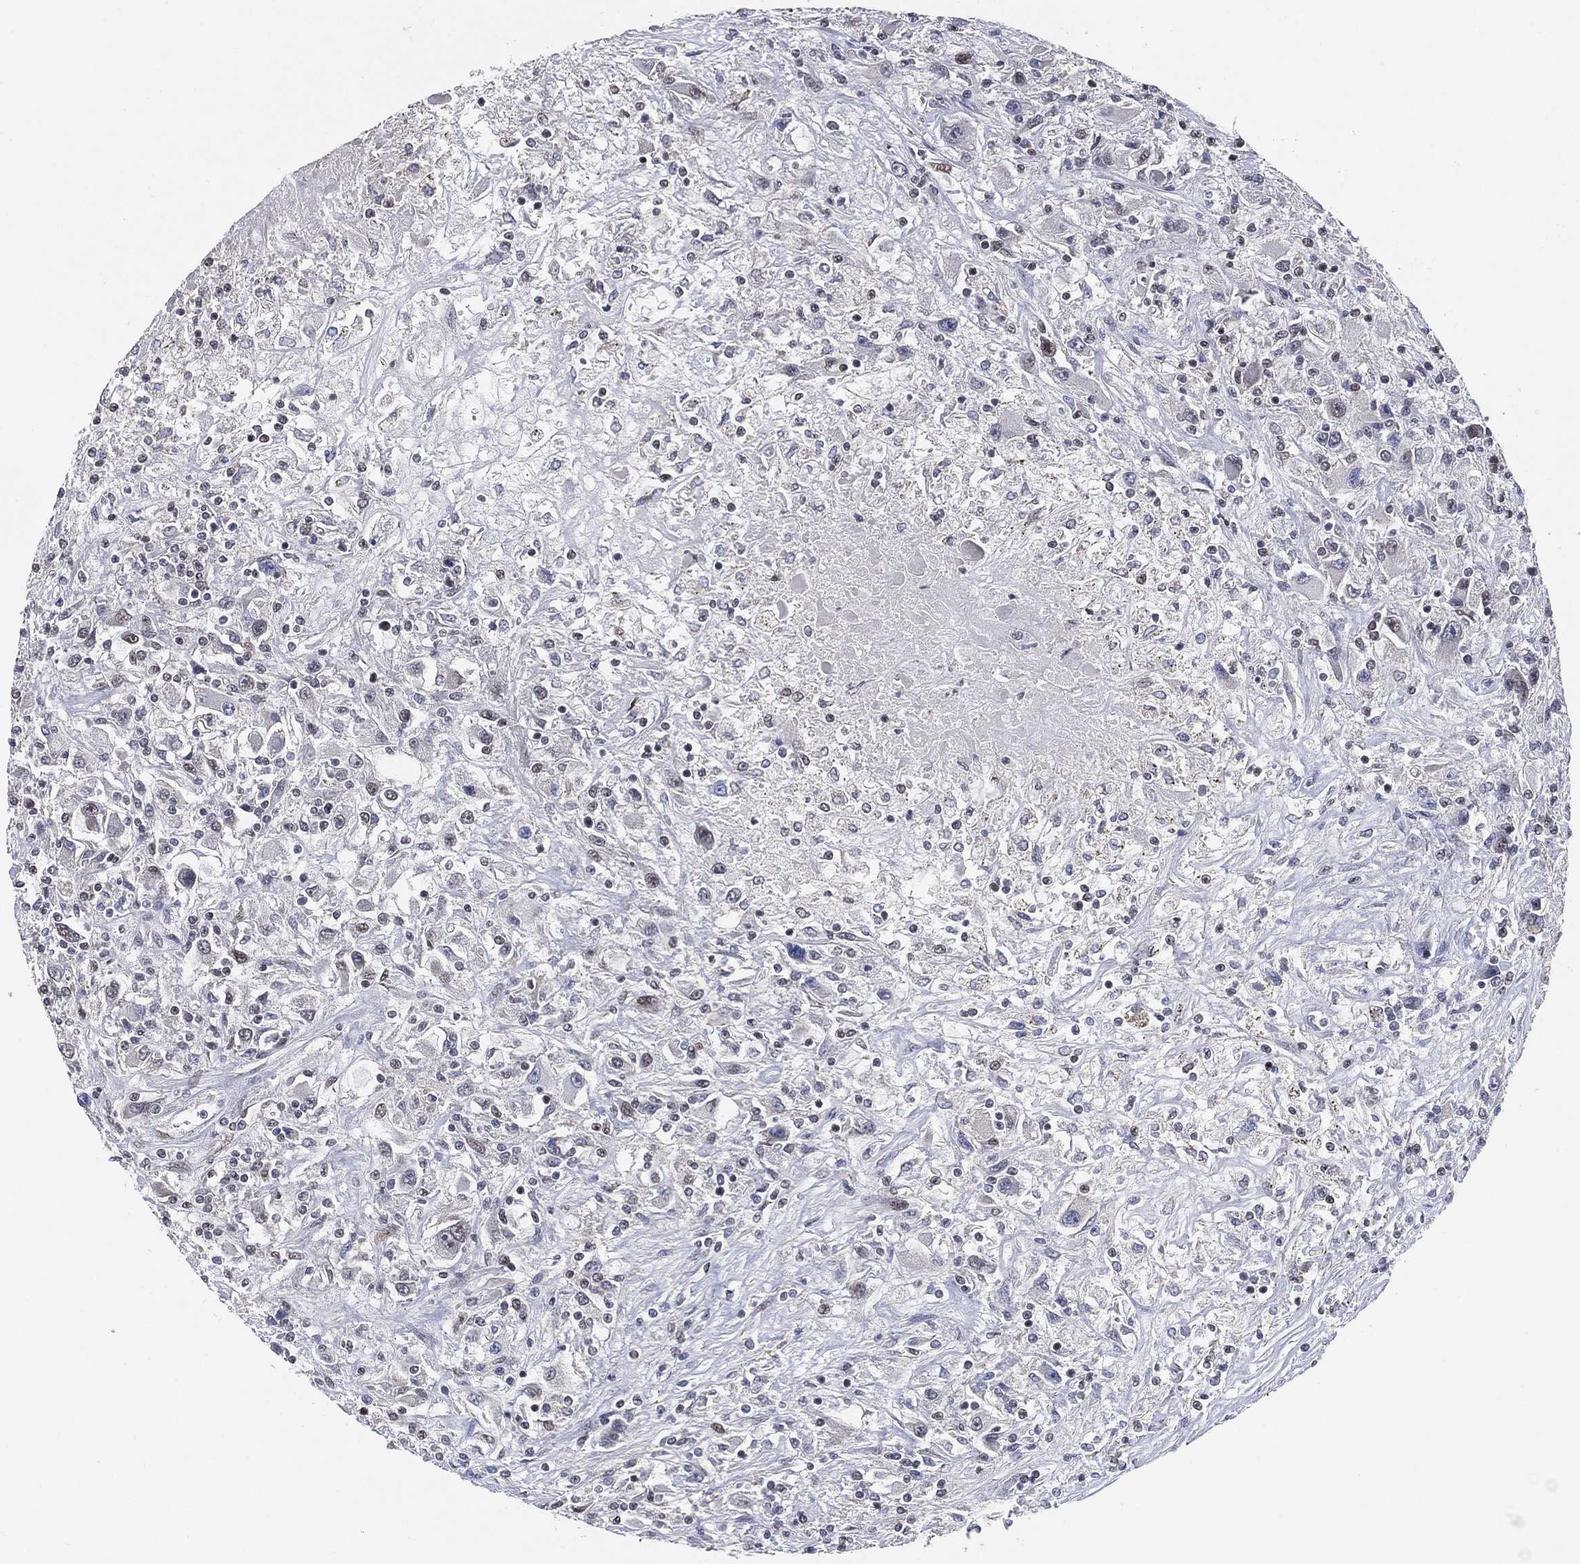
{"staining": {"intensity": "negative", "quantity": "none", "location": "none"}, "tissue": "renal cancer", "cell_type": "Tumor cells", "image_type": "cancer", "snomed": [{"axis": "morphology", "description": "Adenocarcinoma, NOS"}, {"axis": "topography", "description": "Kidney"}], "caption": "Tumor cells are negative for protein expression in human renal cancer.", "gene": "YLPM1", "patient": {"sex": "female", "age": 67}}